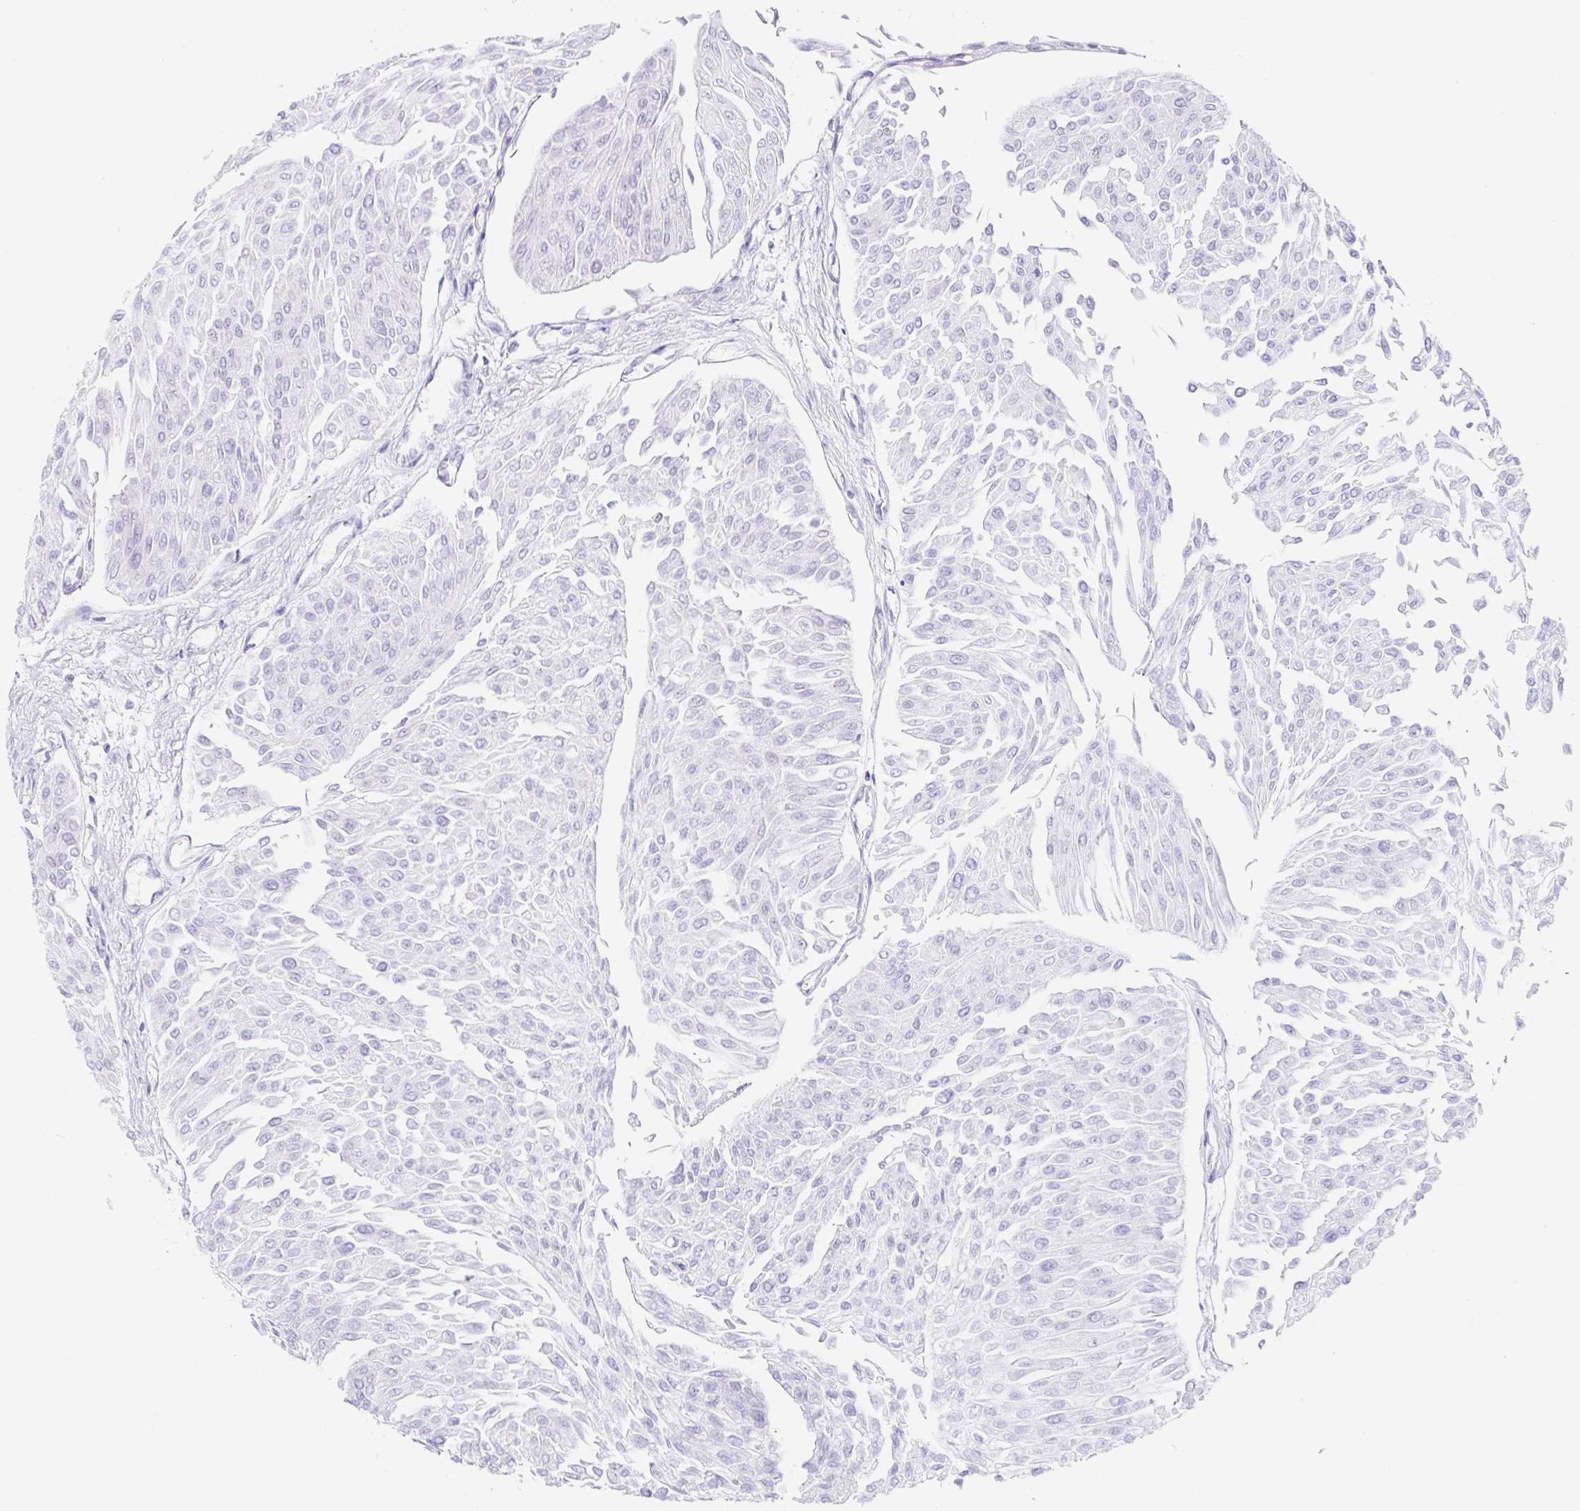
{"staining": {"intensity": "negative", "quantity": "none", "location": "none"}, "tissue": "urothelial cancer", "cell_type": "Tumor cells", "image_type": "cancer", "snomed": [{"axis": "morphology", "description": "Urothelial carcinoma, Low grade"}, {"axis": "topography", "description": "Urinary bladder"}], "caption": "The micrograph displays no staining of tumor cells in urothelial cancer.", "gene": "DKK4", "patient": {"sex": "male", "age": 67}}